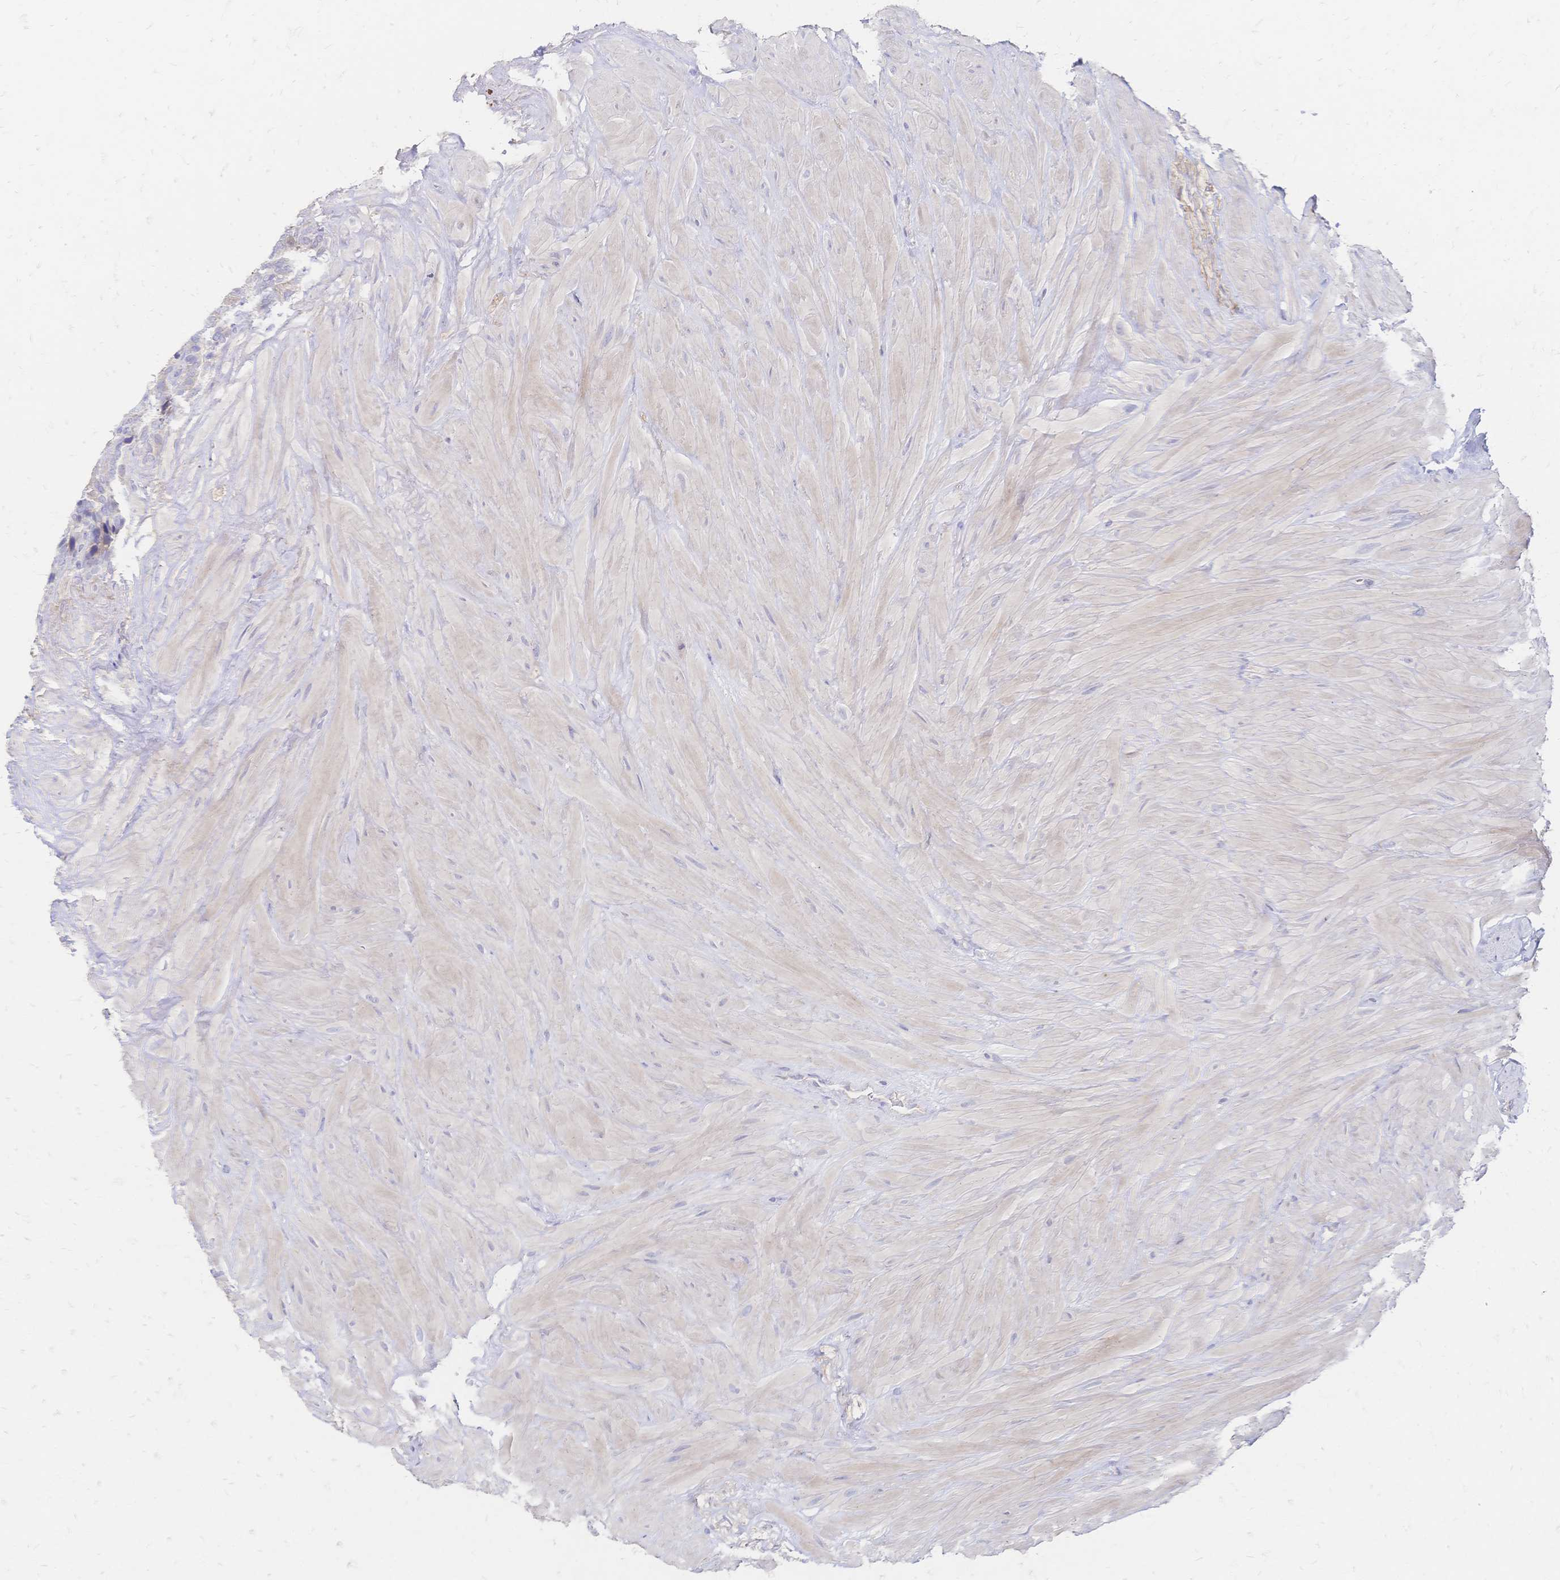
{"staining": {"intensity": "weak", "quantity": "<25%", "location": "cytoplasmic/membranous"}, "tissue": "seminal vesicle", "cell_type": "Glandular cells", "image_type": "normal", "snomed": [{"axis": "morphology", "description": "Normal tissue, NOS"}, {"axis": "topography", "description": "Seminal veicle"}], "caption": "An immunohistochemistry (IHC) photomicrograph of normal seminal vesicle is shown. There is no staining in glandular cells of seminal vesicle. The staining is performed using DAB brown chromogen with nuclei counter-stained in using hematoxylin.", "gene": "VWC2L", "patient": {"sex": "male", "age": 60}}